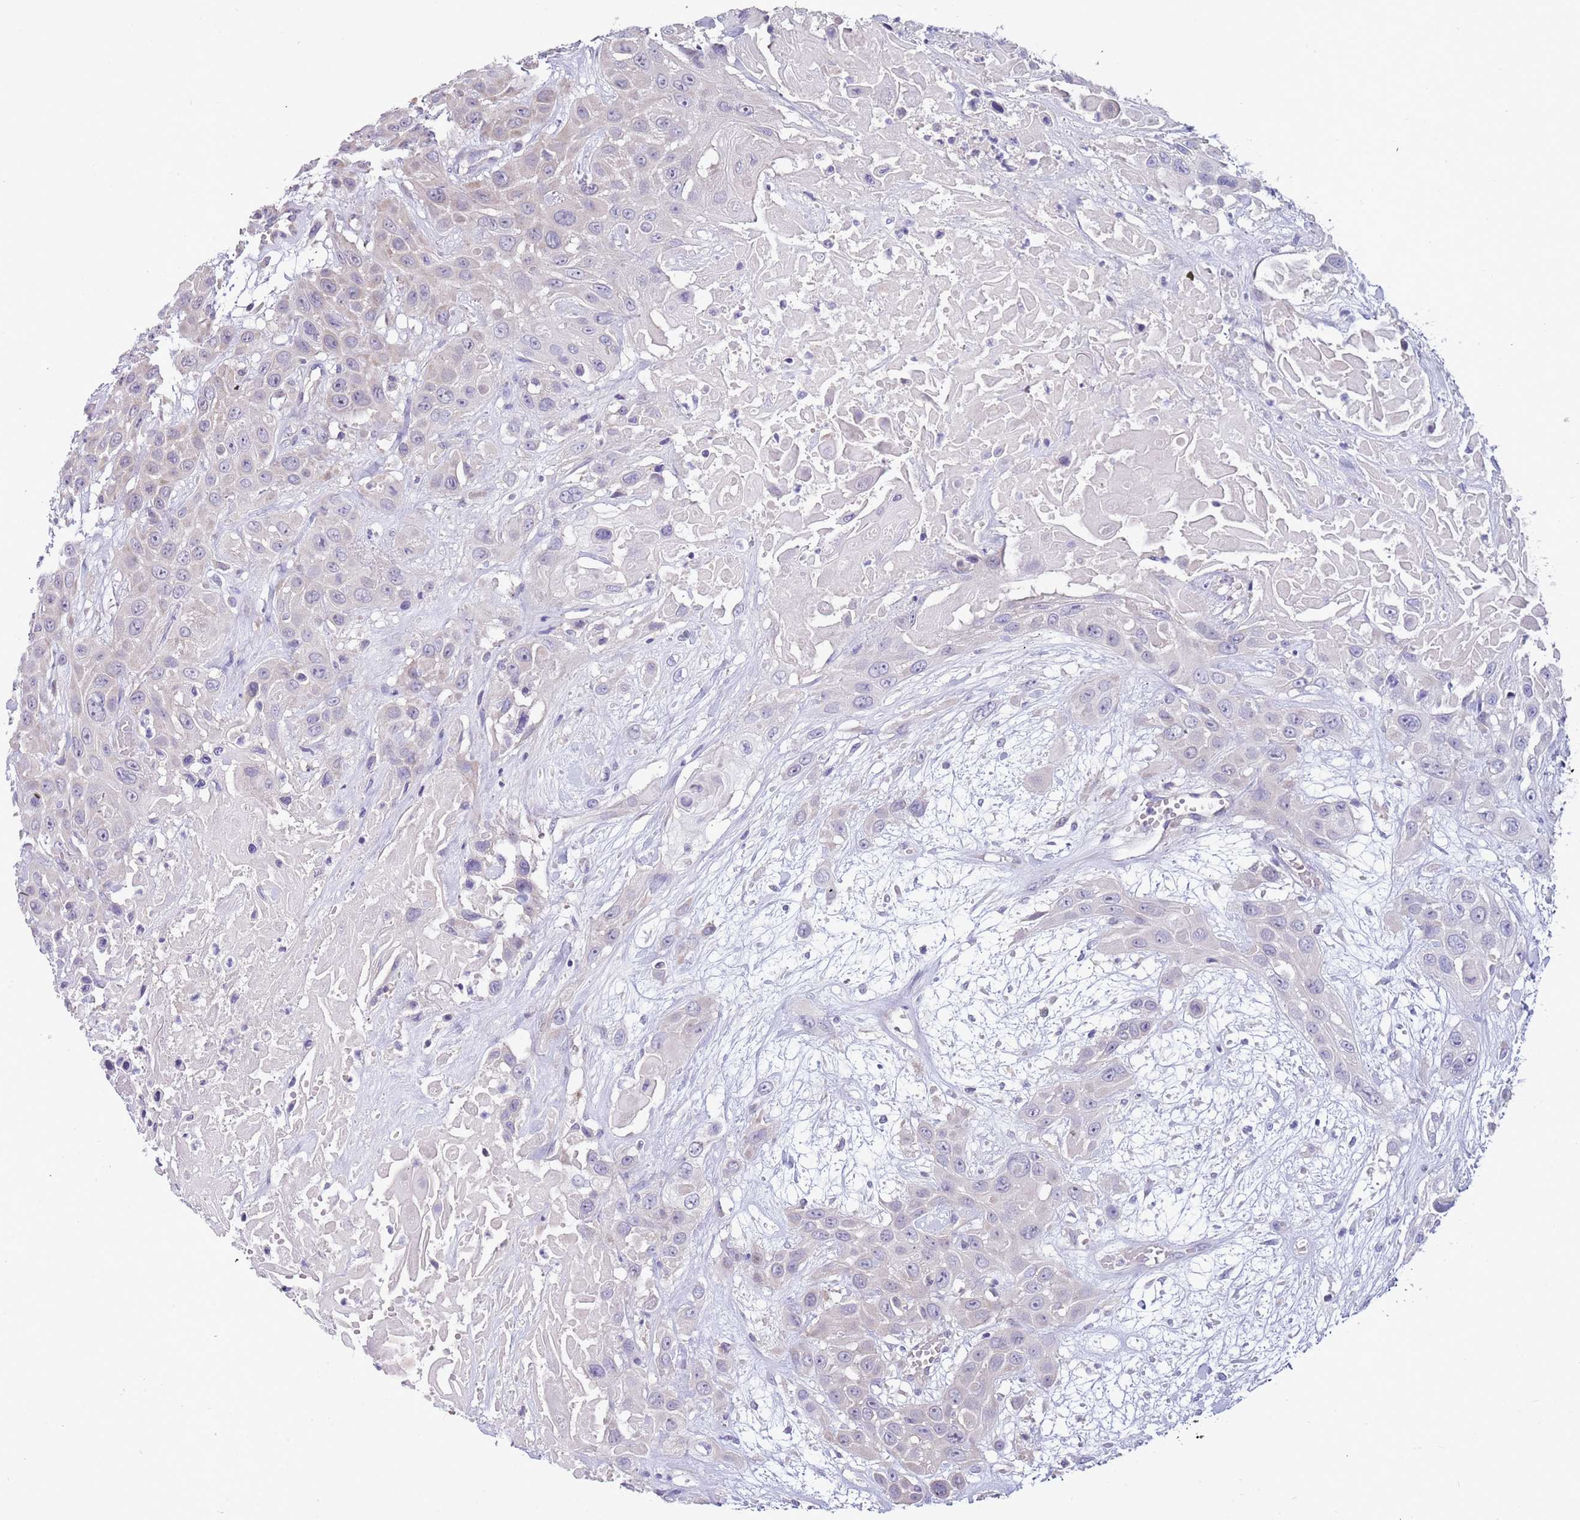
{"staining": {"intensity": "negative", "quantity": "none", "location": "none"}, "tissue": "head and neck cancer", "cell_type": "Tumor cells", "image_type": "cancer", "snomed": [{"axis": "morphology", "description": "Squamous cell carcinoma, NOS"}, {"axis": "topography", "description": "Head-Neck"}], "caption": "Micrograph shows no significant protein expression in tumor cells of head and neck cancer (squamous cell carcinoma).", "gene": "CABYR", "patient": {"sex": "male", "age": 81}}